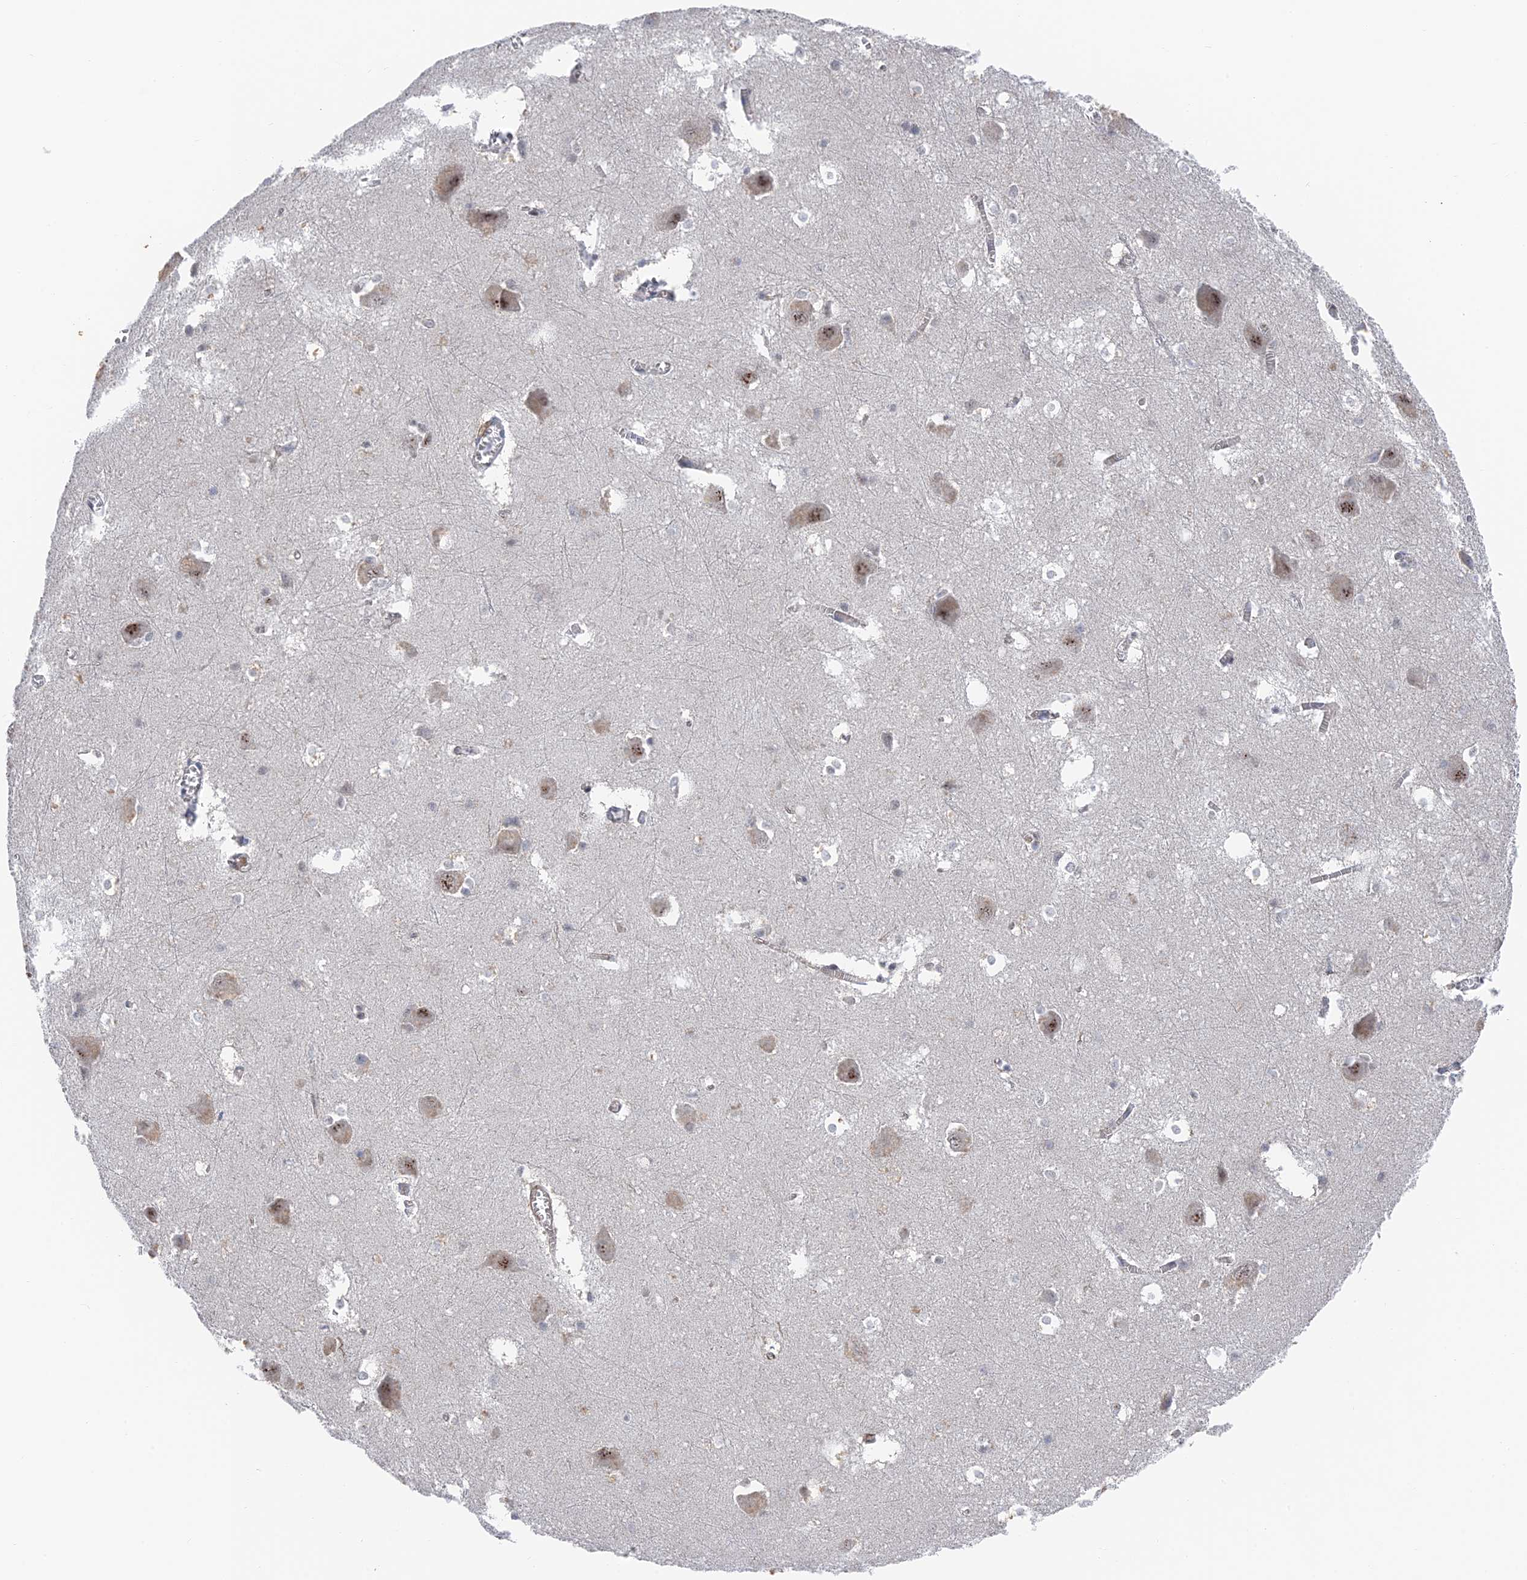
{"staining": {"intensity": "moderate", "quantity": "<25%", "location": "nuclear"}, "tissue": "caudate", "cell_type": "Glial cells", "image_type": "normal", "snomed": [{"axis": "morphology", "description": "Normal tissue, NOS"}, {"axis": "topography", "description": "Lateral ventricle wall"}], "caption": "The micrograph exhibits immunohistochemical staining of normal caudate. There is moderate nuclear positivity is identified in approximately <25% of glial cells.", "gene": "CFAP92", "patient": {"sex": "male", "age": 37}}